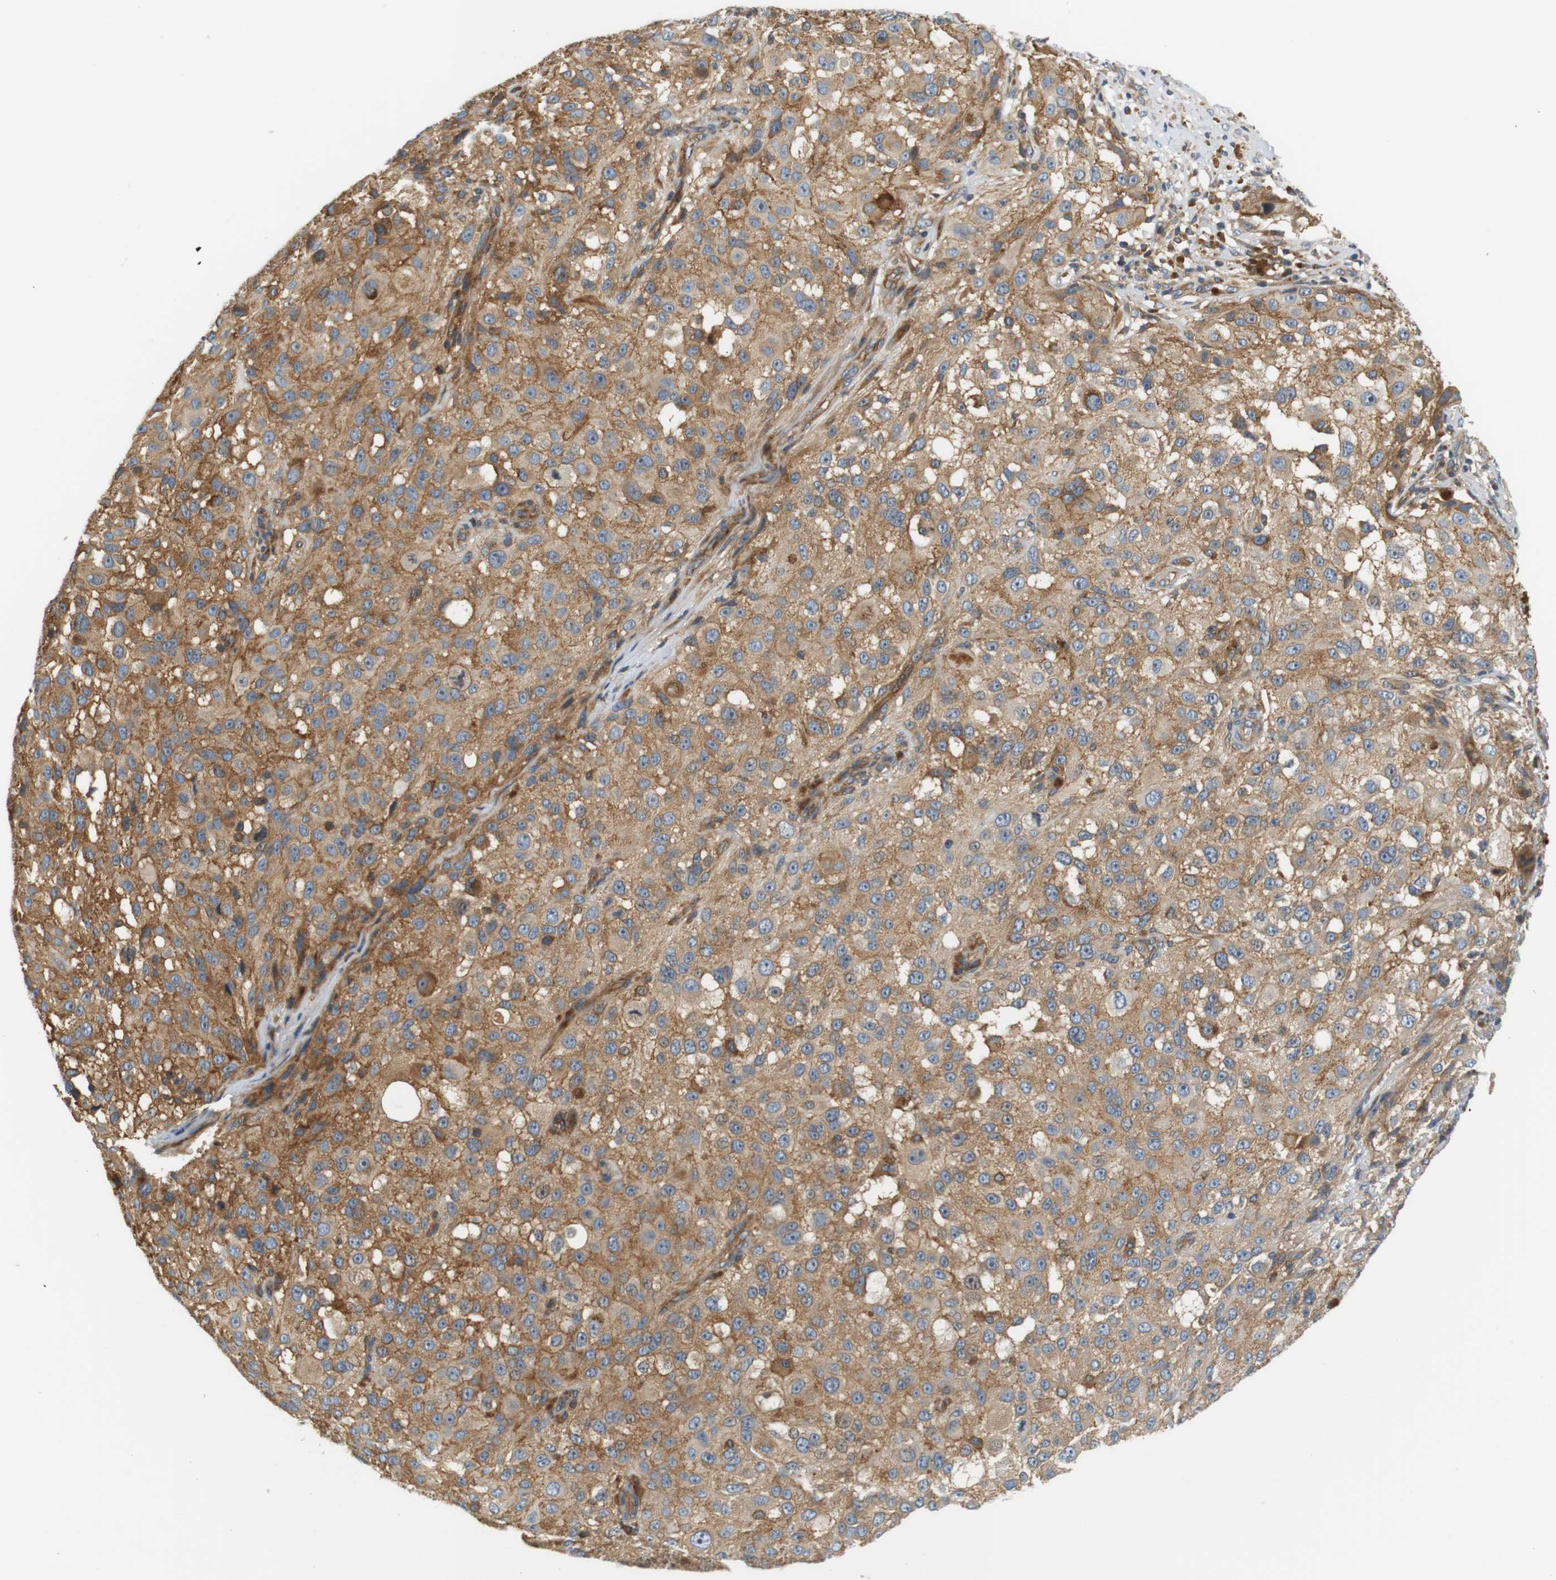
{"staining": {"intensity": "moderate", "quantity": ">75%", "location": "cytoplasmic/membranous"}, "tissue": "melanoma", "cell_type": "Tumor cells", "image_type": "cancer", "snomed": [{"axis": "morphology", "description": "Necrosis, NOS"}, {"axis": "morphology", "description": "Malignant melanoma, NOS"}, {"axis": "topography", "description": "Skin"}], "caption": "Immunohistochemical staining of melanoma reveals moderate cytoplasmic/membranous protein staining in about >75% of tumor cells.", "gene": "SH3GLB1", "patient": {"sex": "female", "age": 87}}